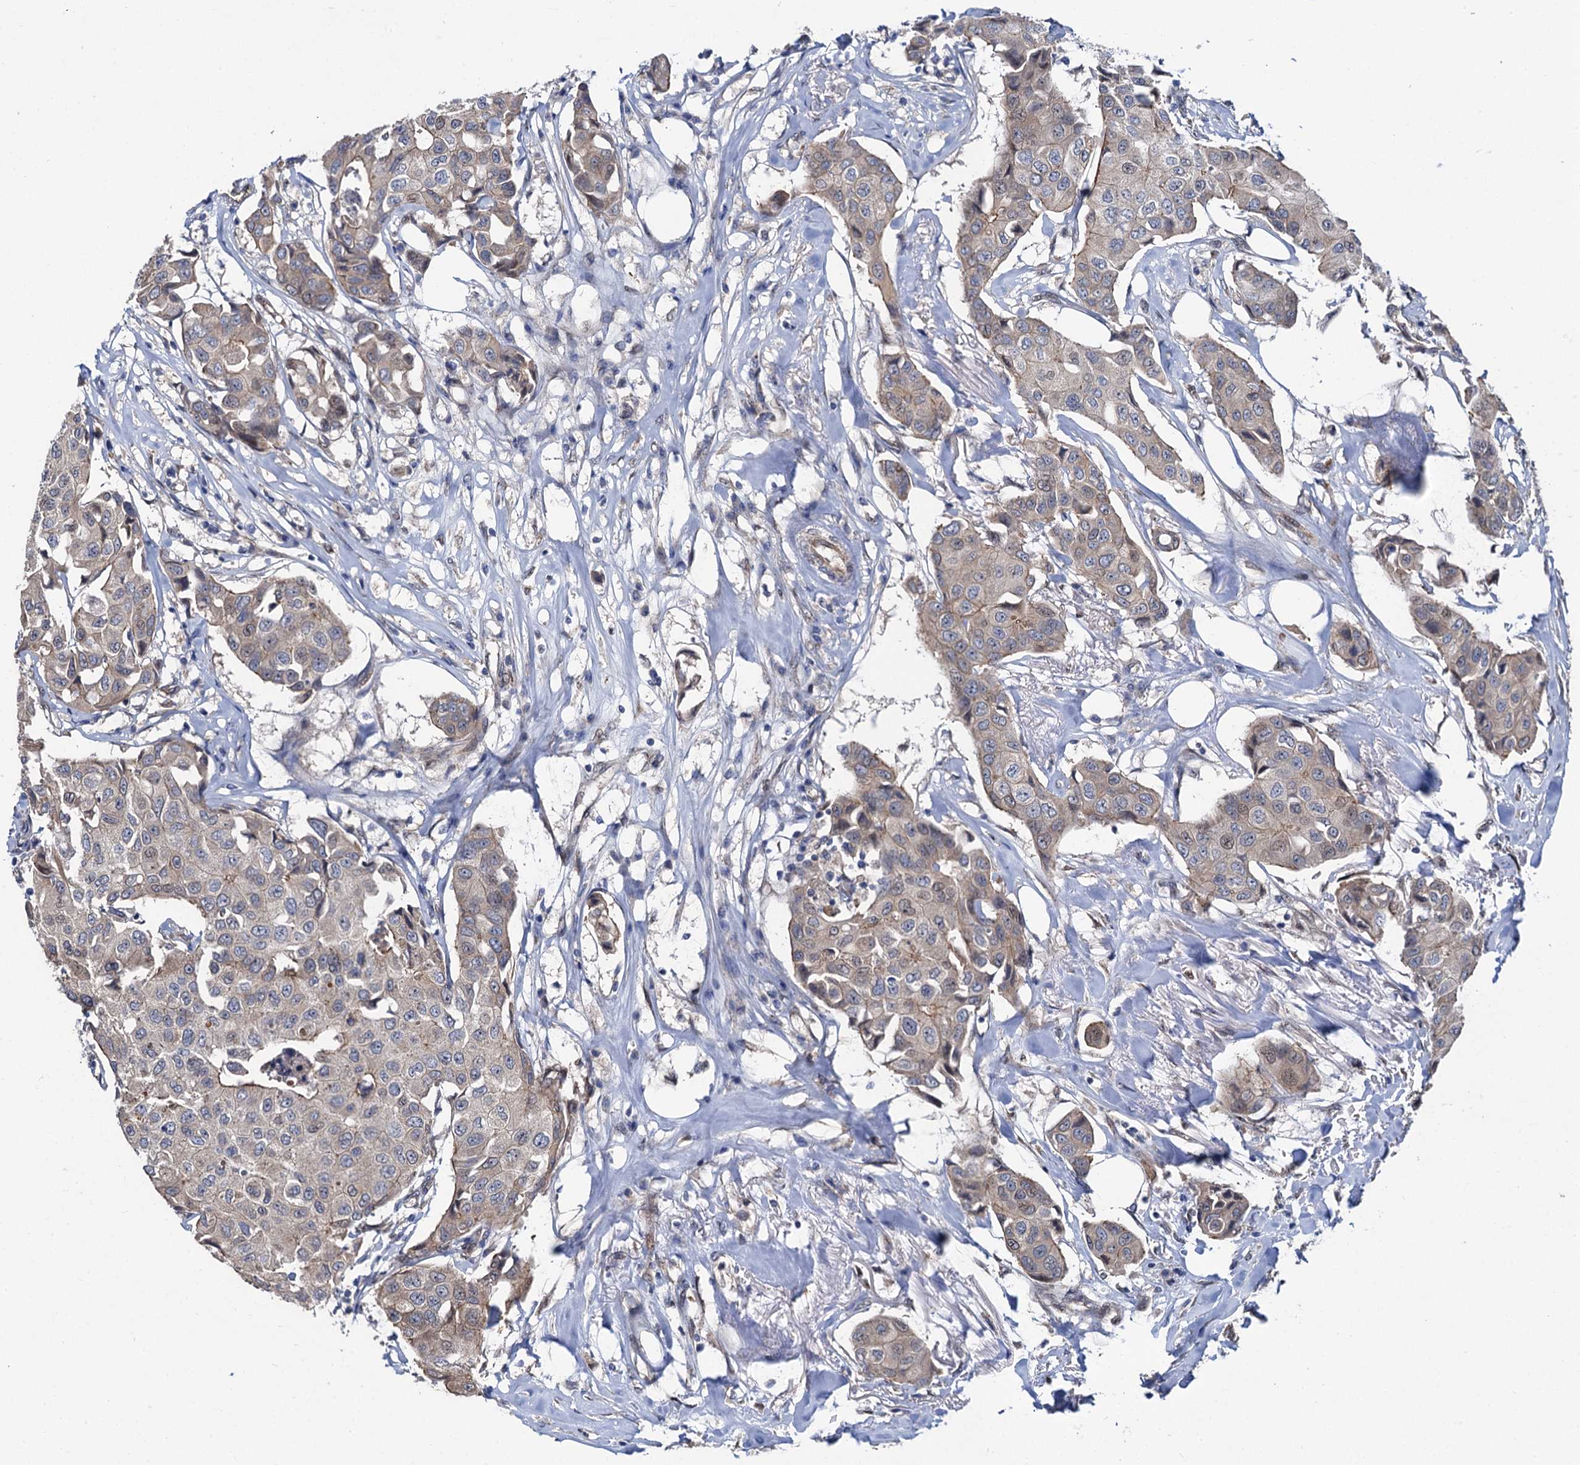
{"staining": {"intensity": "weak", "quantity": "<25%", "location": "cytoplasmic/membranous"}, "tissue": "breast cancer", "cell_type": "Tumor cells", "image_type": "cancer", "snomed": [{"axis": "morphology", "description": "Duct carcinoma"}, {"axis": "topography", "description": "Breast"}], "caption": "Breast cancer was stained to show a protein in brown. There is no significant positivity in tumor cells.", "gene": "EVX2", "patient": {"sex": "female", "age": 80}}